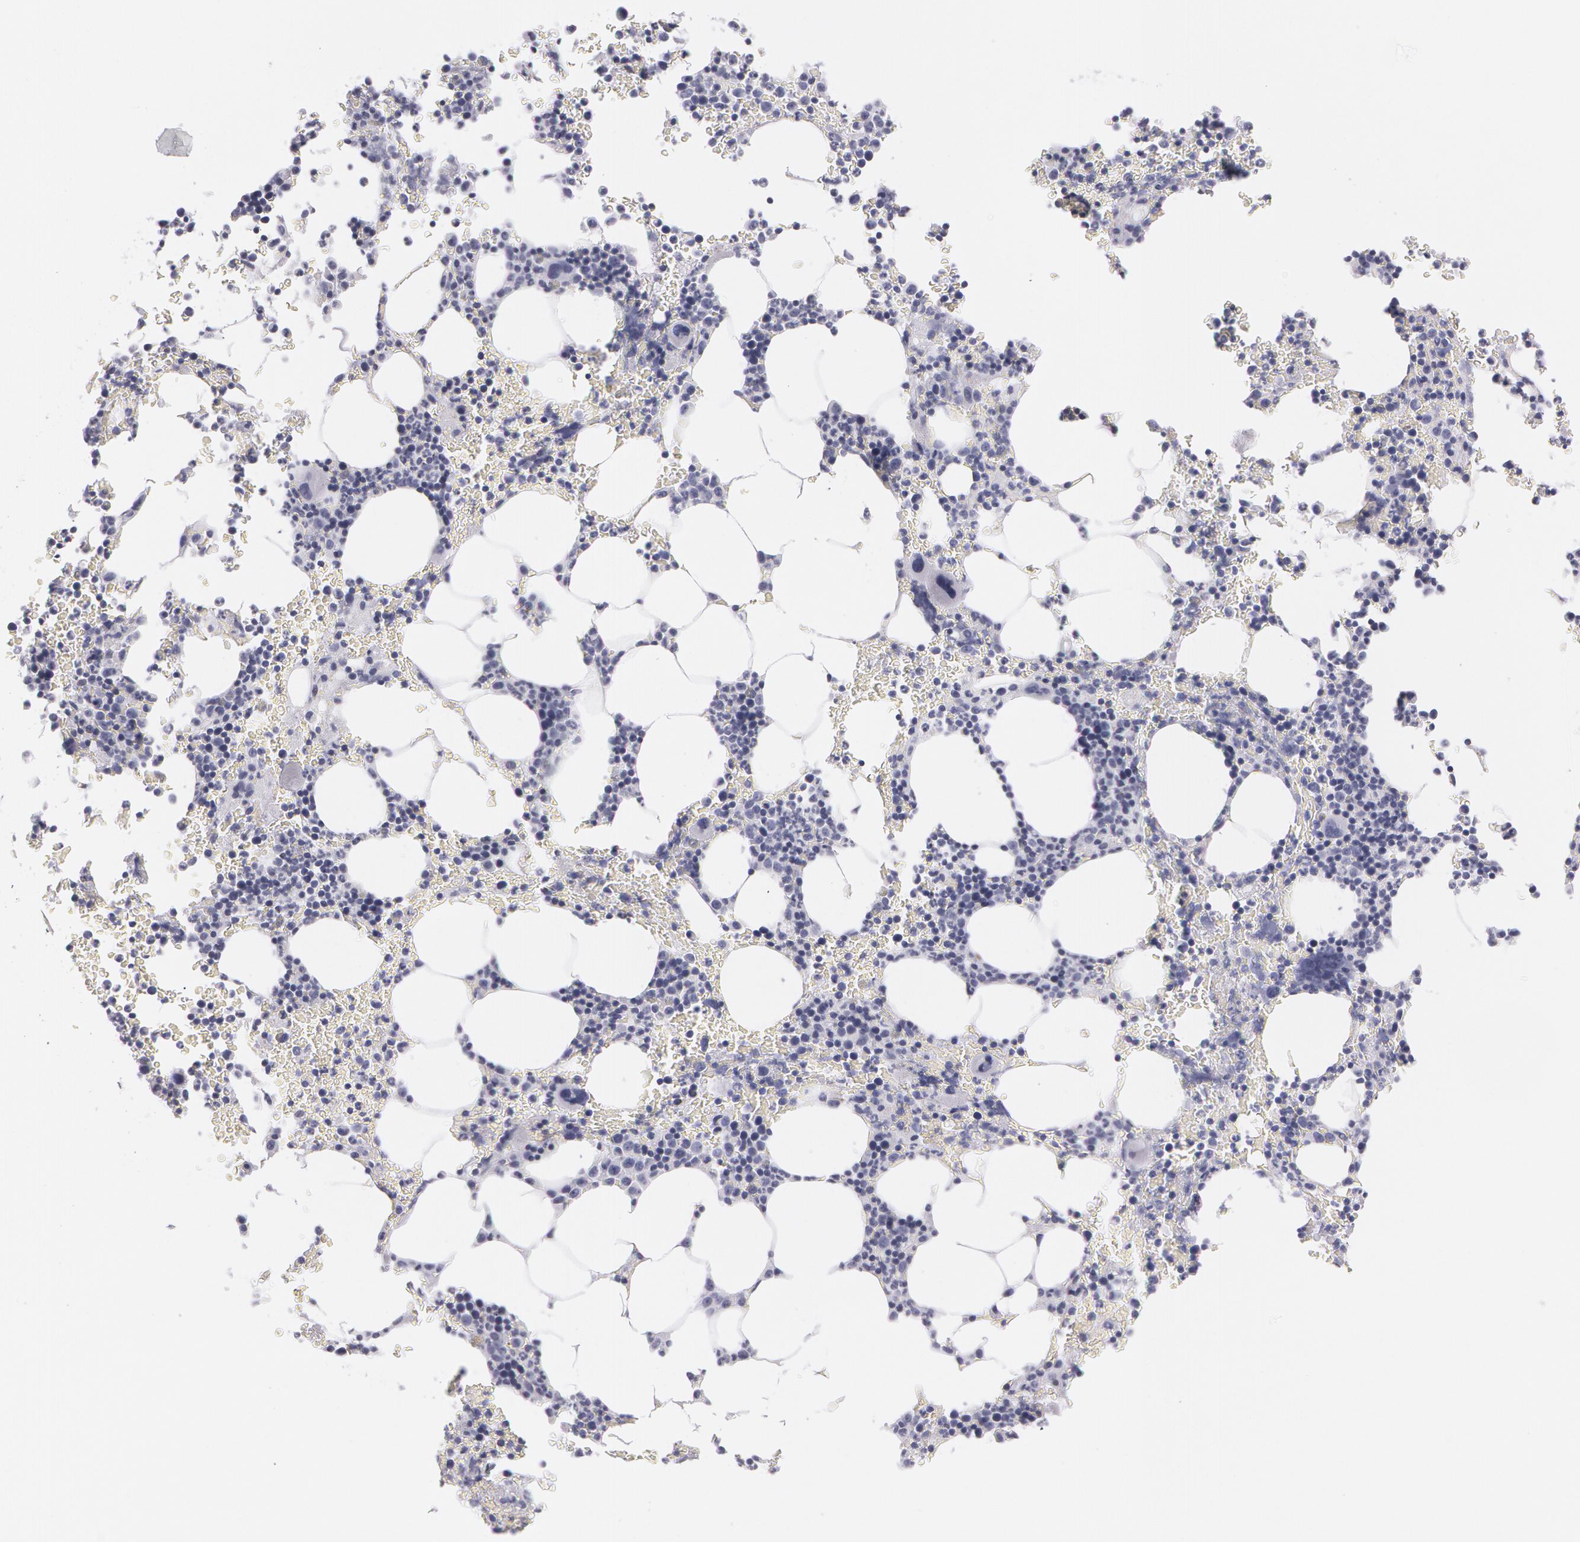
{"staining": {"intensity": "negative", "quantity": "none", "location": "none"}, "tissue": "bone marrow", "cell_type": "Hematopoietic cells", "image_type": "normal", "snomed": [{"axis": "morphology", "description": "Normal tissue, NOS"}, {"axis": "topography", "description": "Bone marrow"}], "caption": "High magnification brightfield microscopy of unremarkable bone marrow stained with DAB (3,3'-diaminobenzidine) (brown) and counterstained with hematoxylin (blue): hematopoietic cells show no significant expression. The staining was performed using DAB (3,3'-diaminobenzidine) to visualize the protein expression in brown, while the nuclei were stained in blue with hematoxylin (Magnification: 20x).", "gene": "SNCG", "patient": {"sex": "female", "age": 88}}